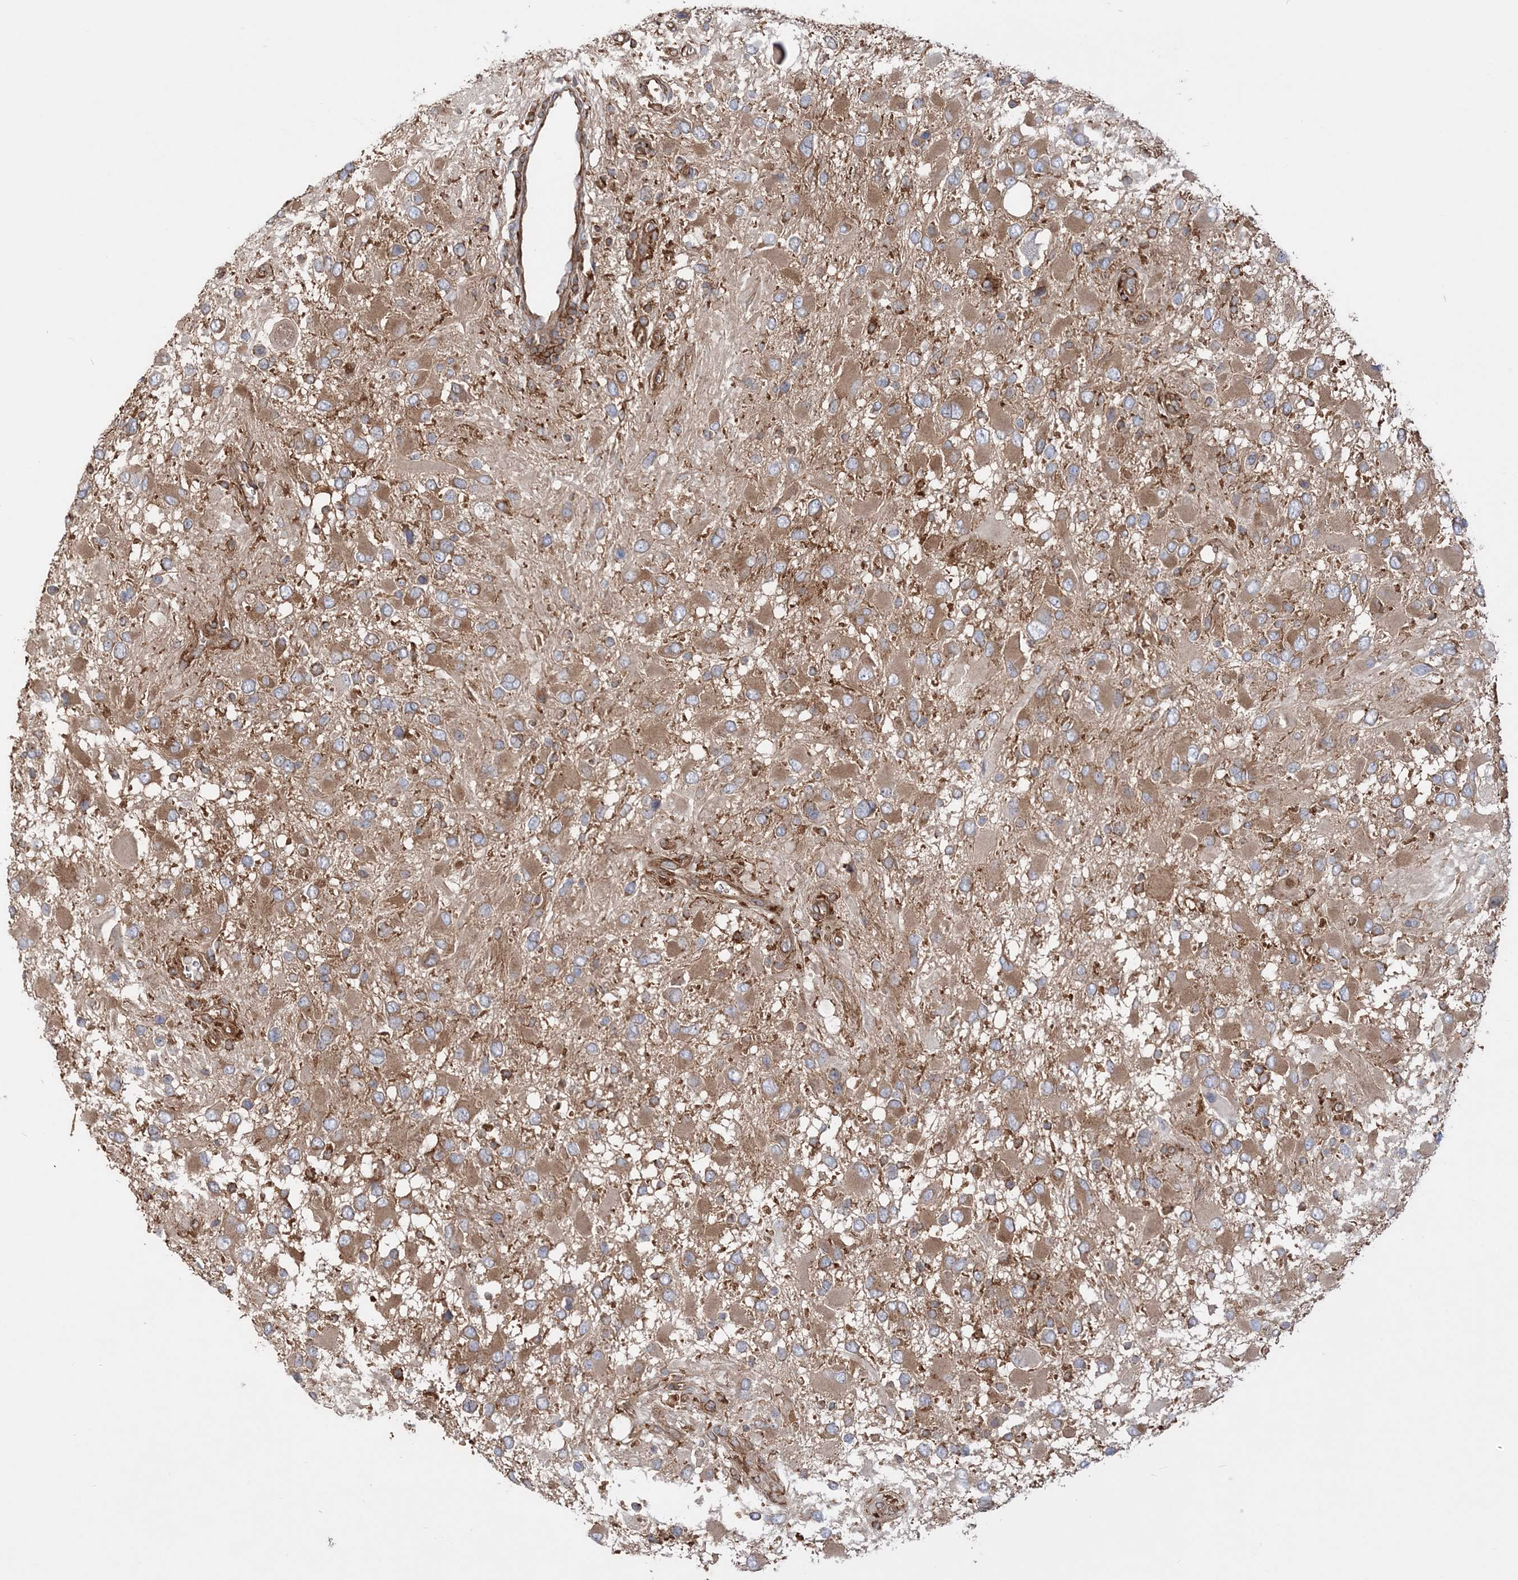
{"staining": {"intensity": "moderate", "quantity": ">75%", "location": "cytoplasmic/membranous"}, "tissue": "glioma", "cell_type": "Tumor cells", "image_type": "cancer", "snomed": [{"axis": "morphology", "description": "Glioma, malignant, High grade"}, {"axis": "topography", "description": "Brain"}], "caption": "This is an image of IHC staining of malignant glioma (high-grade), which shows moderate expression in the cytoplasmic/membranous of tumor cells.", "gene": "TBC1D5", "patient": {"sex": "male", "age": 53}}